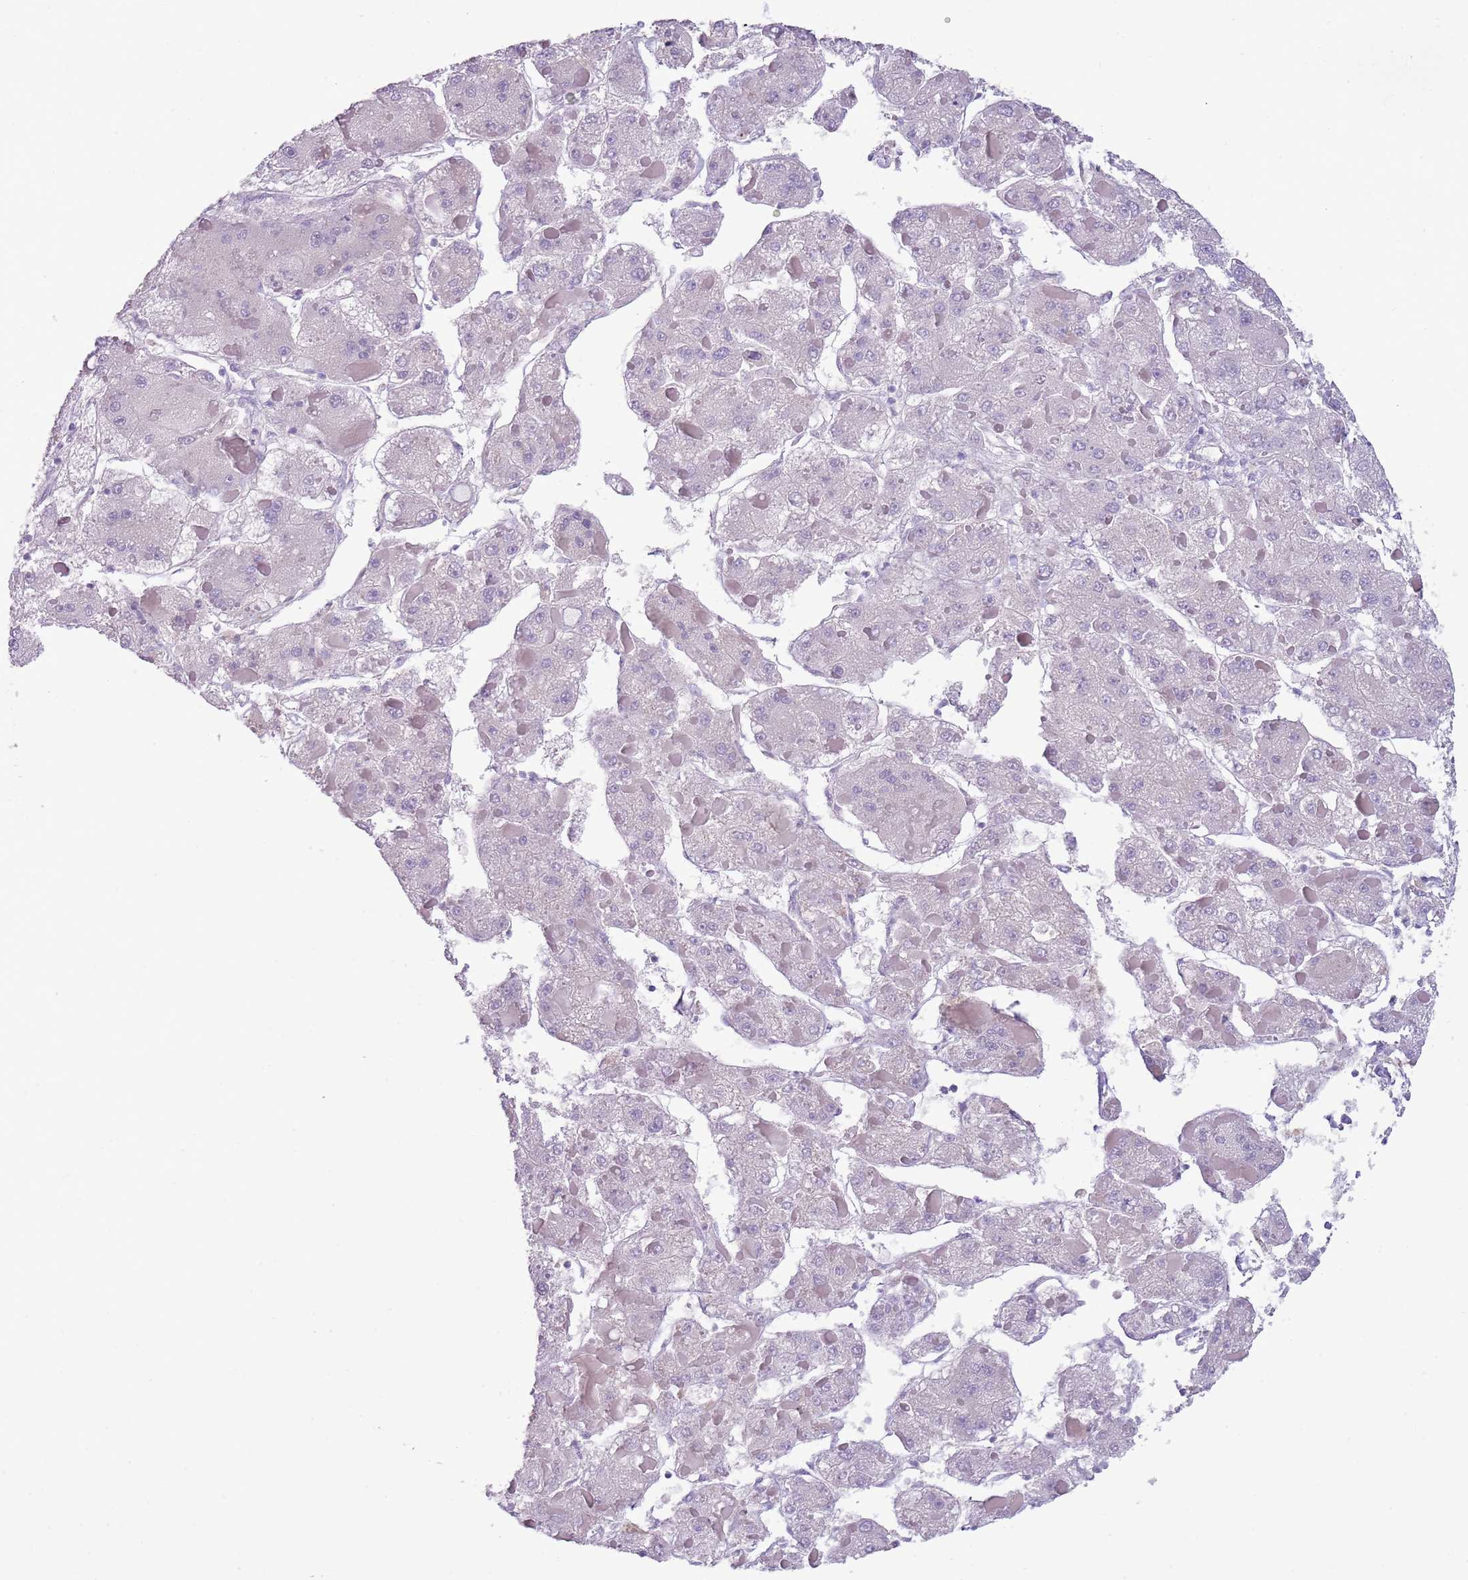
{"staining": {"intensity": "negative", "quantity": "none", "location": "none"}, "tissue": "liver cancer", "cell_type": "Tumor cells", "image_type": "cancer", "snomed": [{"axis": "morphology", "description": "Carcinoma, Hepatocellular, NOS"}, {"axis": "topography", "description": "Liver"}], "caption": "DAB (3,3'-diaminobenzidine) immunohistochemical staining of liver hepatocellular carcinoma shows no significant expression in tumor cells.", "gene": "NBPF6", "patient": {"sex": "female", "age": 73}}